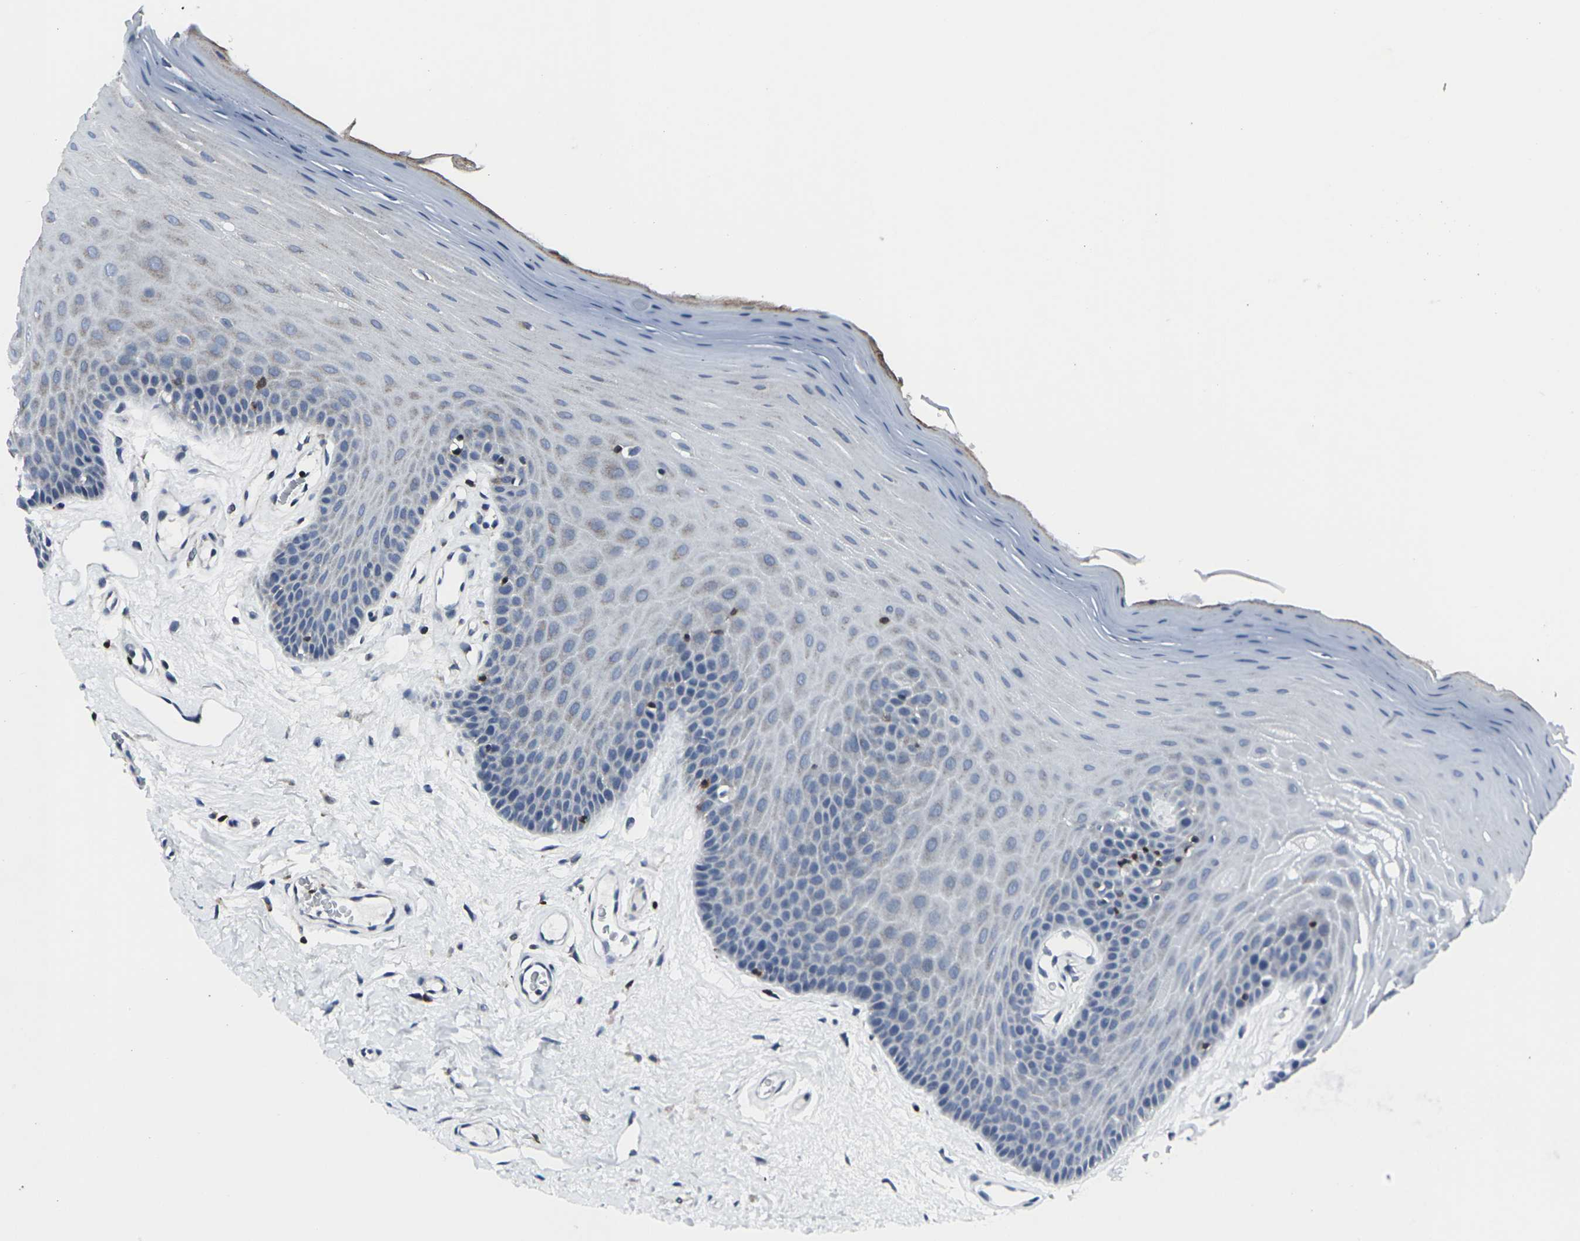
{"staining": {"intensity": "weak", "quantity": "<25%", "location": "cytoplasmic/membranous"}, "tissue": "oral mucosa", "cell_type": "Squamous epithelial cells", "image_type": "normal", "snomed": [{"axis": "morphology", "description": "Normal tissue, NOS"}, {"axis": "morphology", "description": "Squamous cell carcinoma, NOS"}, {"axis": "topography", "description": "Skeletal muscle"}, {"axis": "topography", "description": "Adipose tissue"}, {"axis": "topography", "description": "Vascular tissue"}, {"axis": "topography", "description": "Oral tissue"}, {"axis": "topography", "description": "Peripheral nerve tissue"}, {"axis": "topography", "description": "Head-Neck"}], "caption": "Protein analysis of normal oral mucosa reveals no significant staining in squamous epithelial cells. (Brightfield microscopy of DAB IHC at high magnification).", "gene": "STAT4", "patient": {"sex": "male", "age": 71}}